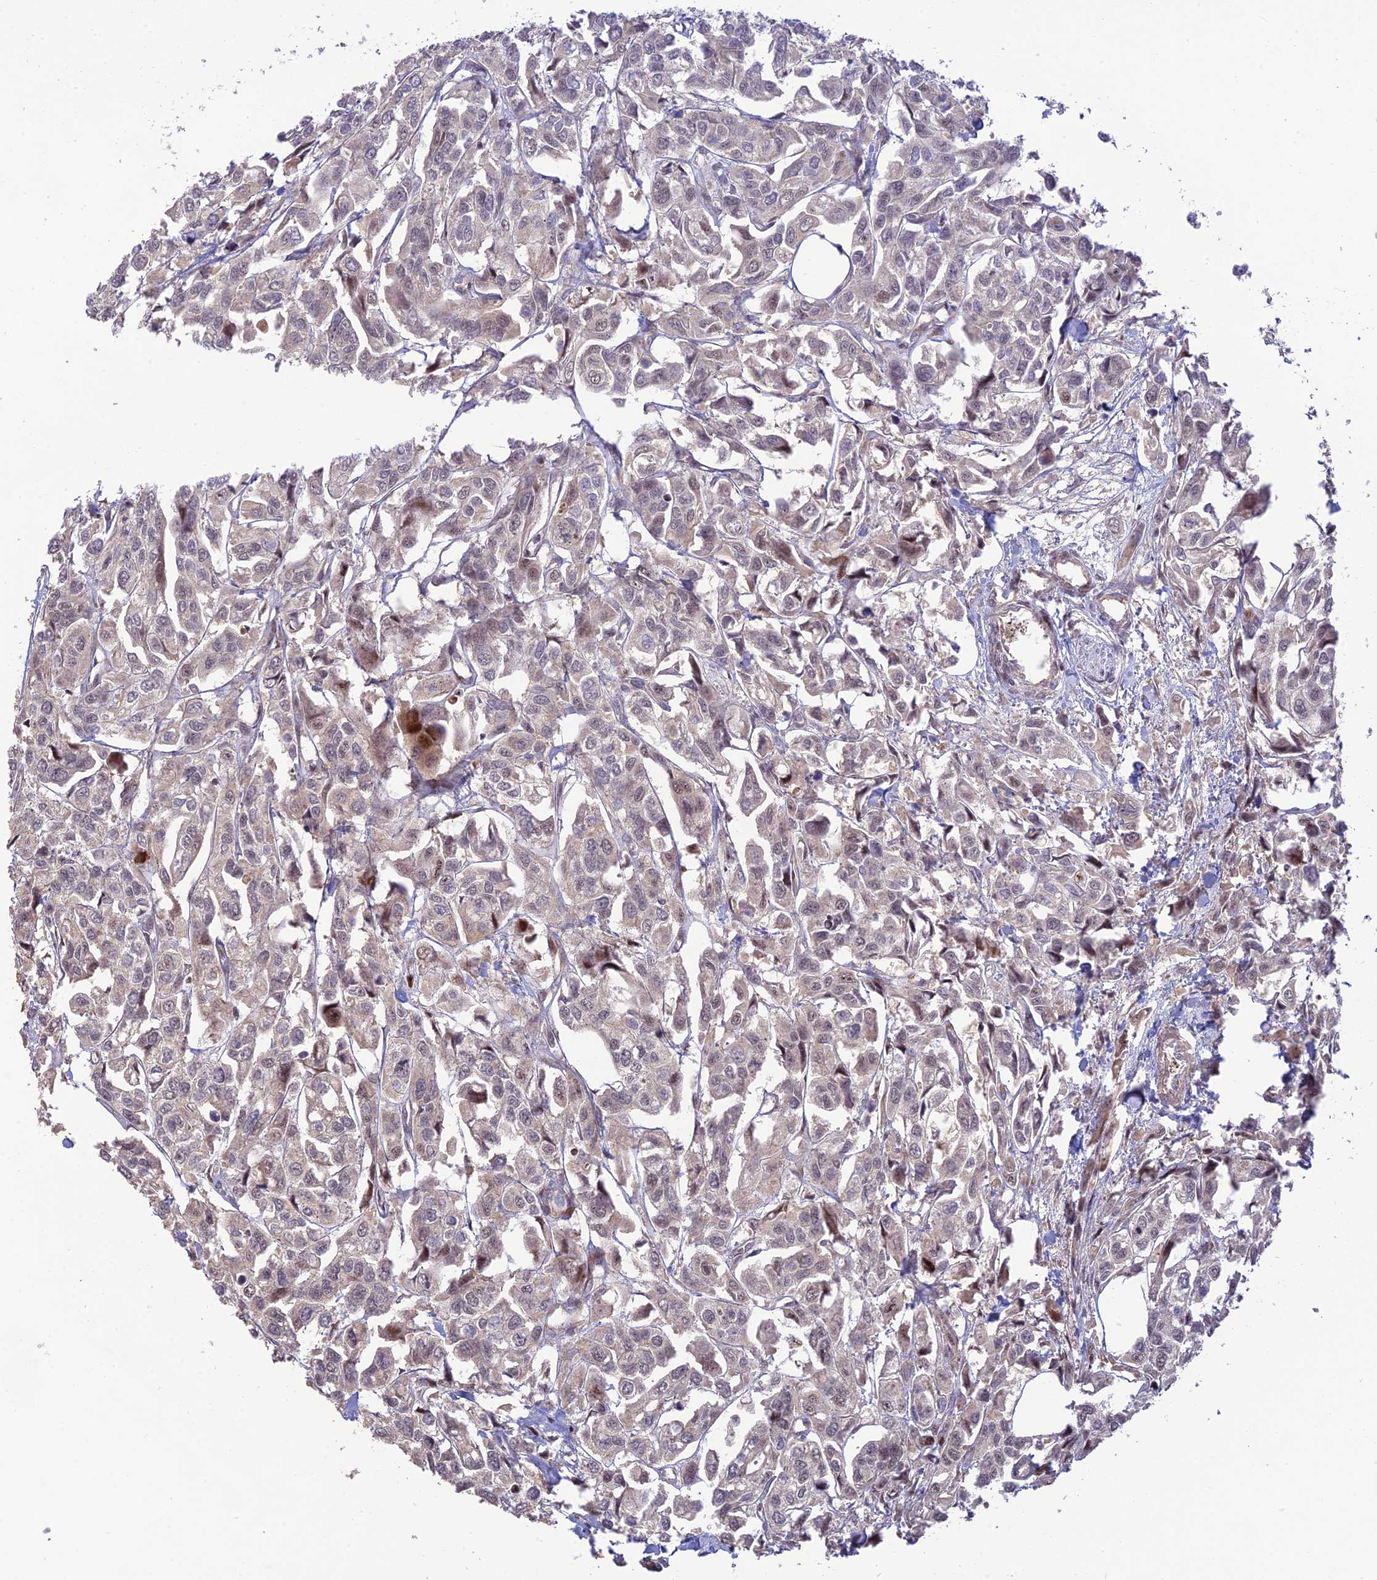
{"staining": {"intensity": "negative", "quantity": "none", "location": "none"}, "tissue": "urothelial cancer", "cell_type": "Tumor cells", "image_type": "cancer", "snomed": [{"axis": "morphology", "description": "Urothelial carcinoma, High grade"}, {"axis": "topography", "description": "Urinary bladder"}], "caption": "Immunohistochemistry image of urothelial cancer stained for a protein (brown), which reveals no expression in tumor cells.", "gene": "ZNF584", "patient": {"sex": "male", "age": 67}}